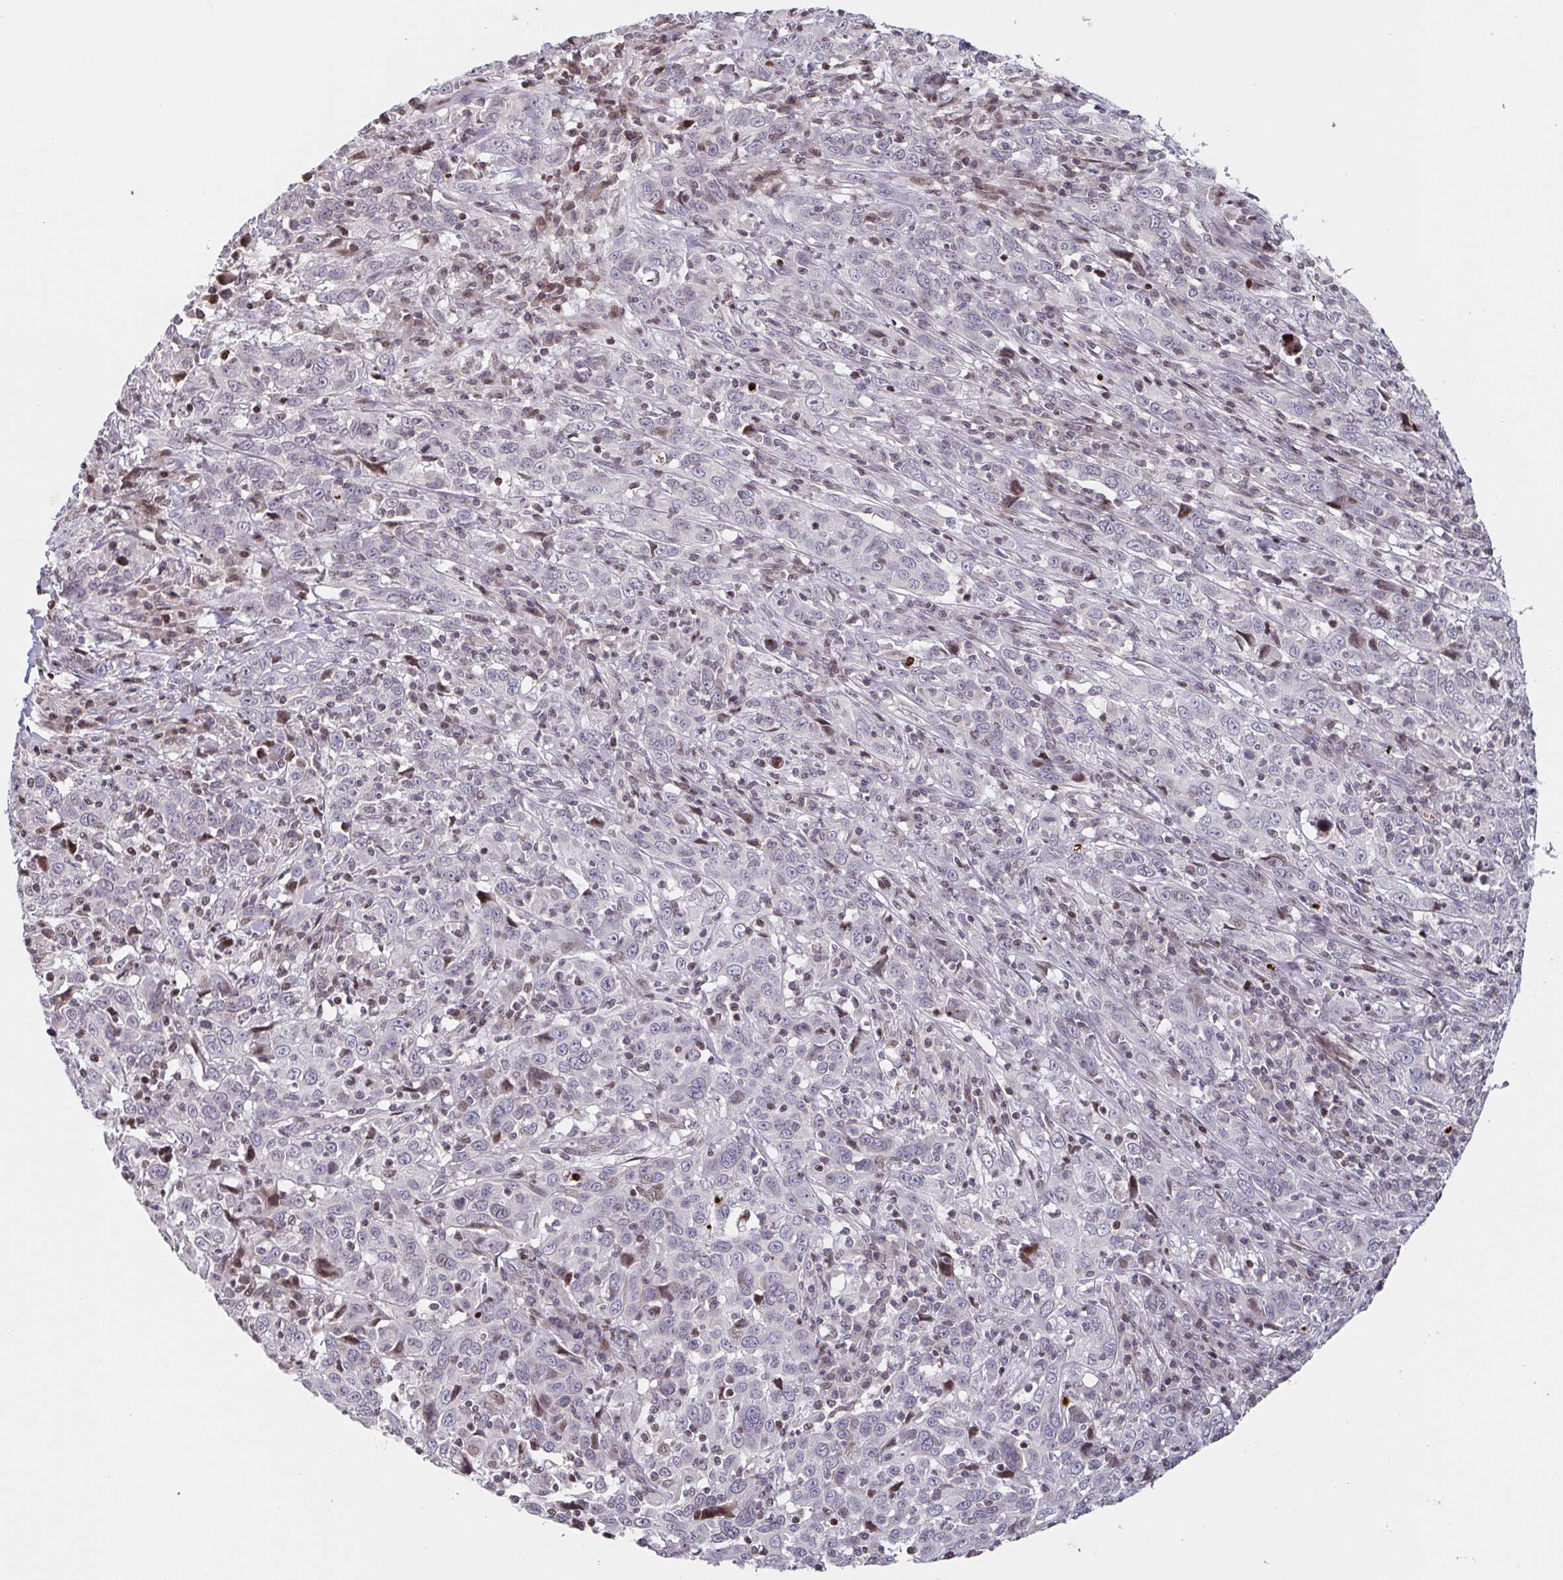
{"staining": {"intensity": "negative", "quantity": "none", "location": "none"}, "tissue": "cervical cancer", "cell_type": "Tumor cells", "image_type": "cancer", "snomed": [{"axis": "morphology", "description": "Squamous cell carcinoma, NOS"}, {"axis": "topography", "description": "Cervix"}], "caption": "Immunohistochemistry (IHC) photomicrograph of neoplastic tissue: squamous cell carcinoma (cervical) stained with DAB (3,3'-diaminobenzidine) shows no significant protein positivity in tumor cells.", "gene": "PCDHB8", "patient": {"sex": "female", "age": 46}}